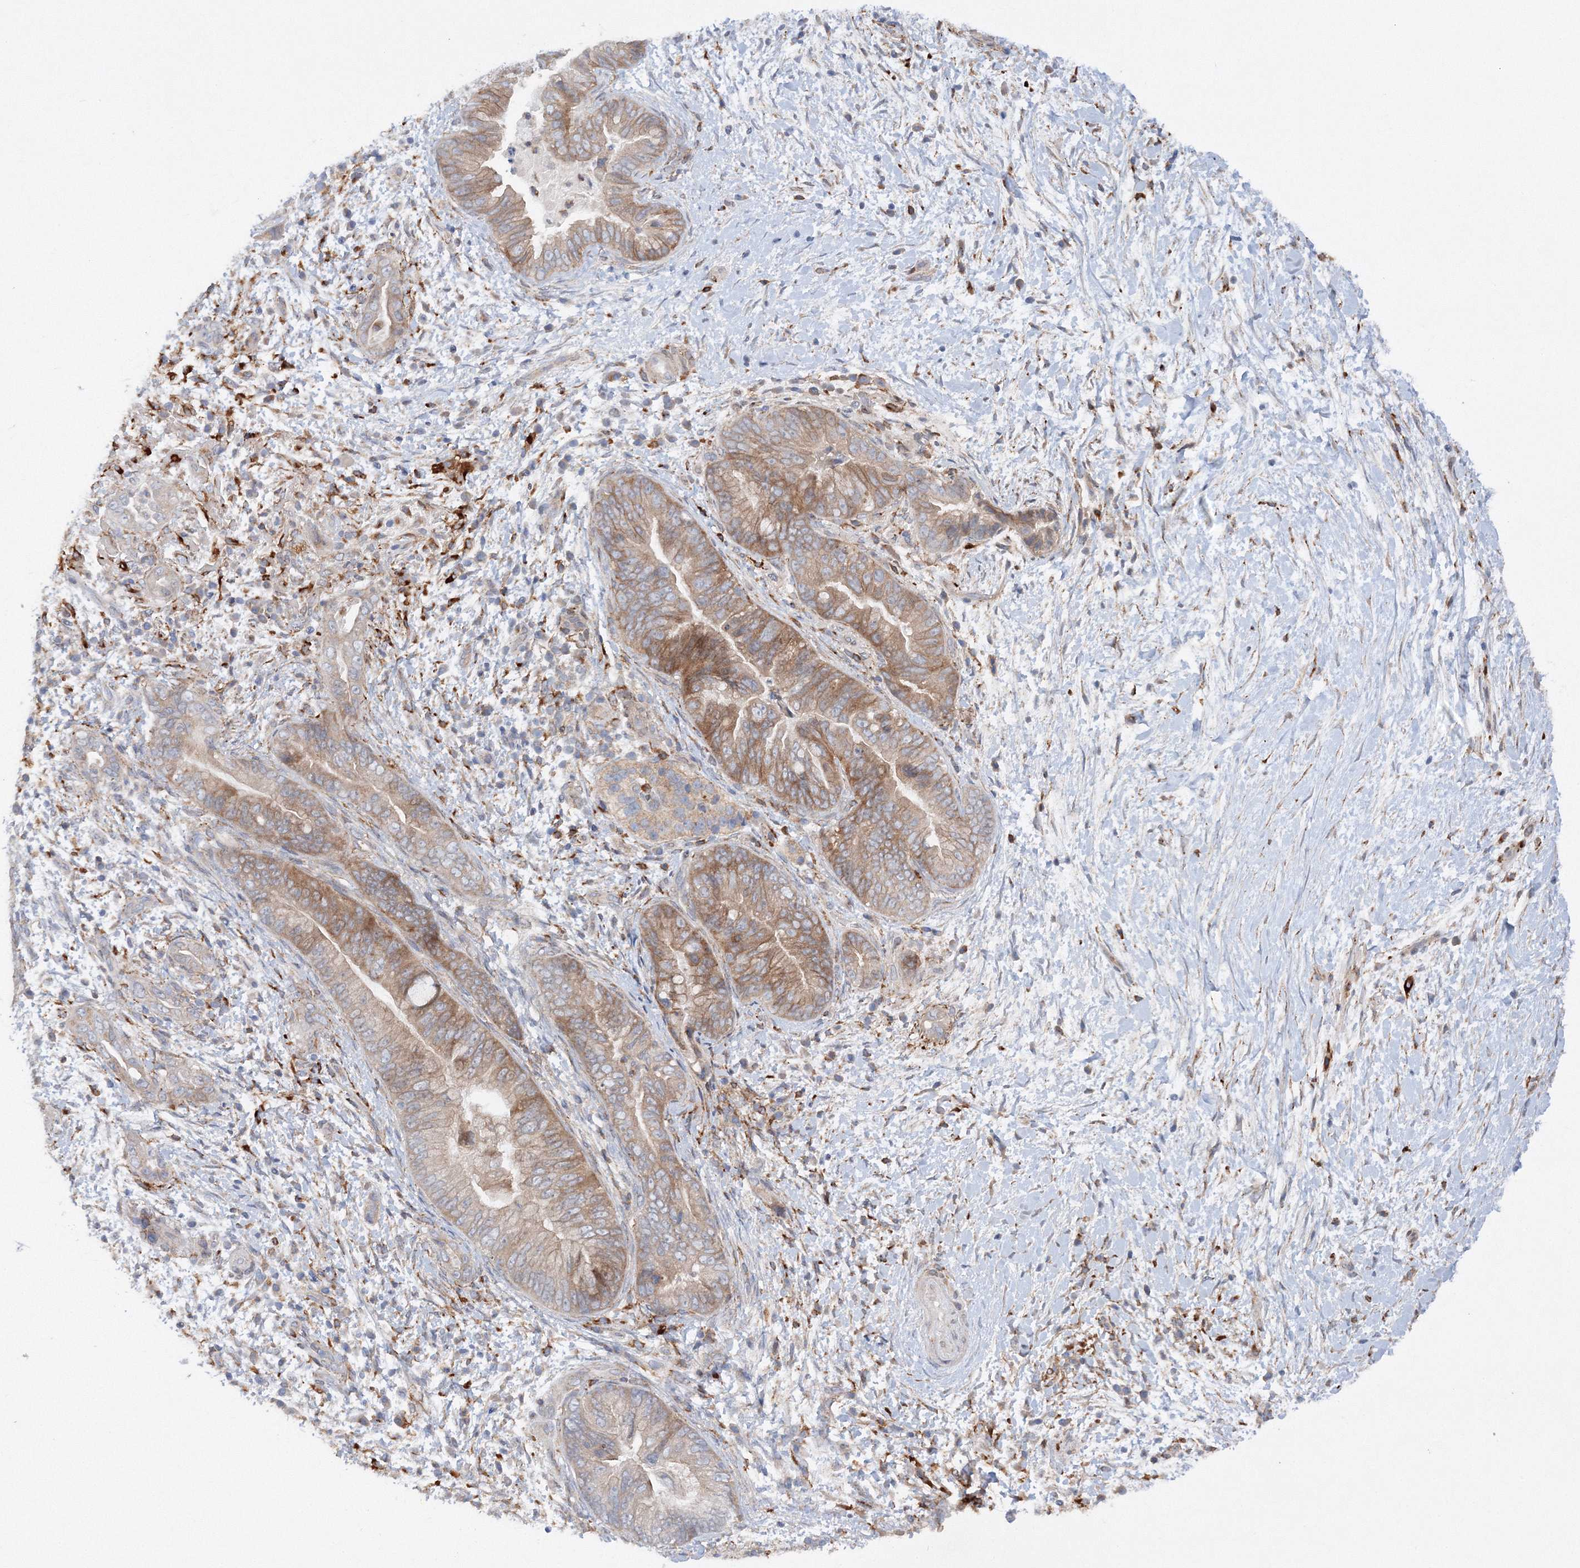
{"staining": {"intensity": "moderate", "quantity": ">75%", "location": "cytoplasmic/membranous"}, "tissue": "pancreatic cancer", "cell_type": "Tumor cells", "image_type": "cancer", "snomed": [{"axis": "morphology", "description": "Adenocarcinoma, NOS"}, {"axis": "topography", "description": "Pancreas"}], "caption": "Moderate cytoplasmic/membranous protein staining is present in about >75% of tumor cells in pancreatic adenocarcinoma. (Stains: DAB (3,3'-diaminobenzidine) in brown, nuclei in blue, Microscopy: brightfield microscopy at high magnification).", "gene": "SLC36A1", "patient": {"sex": "male", "age": 75}}